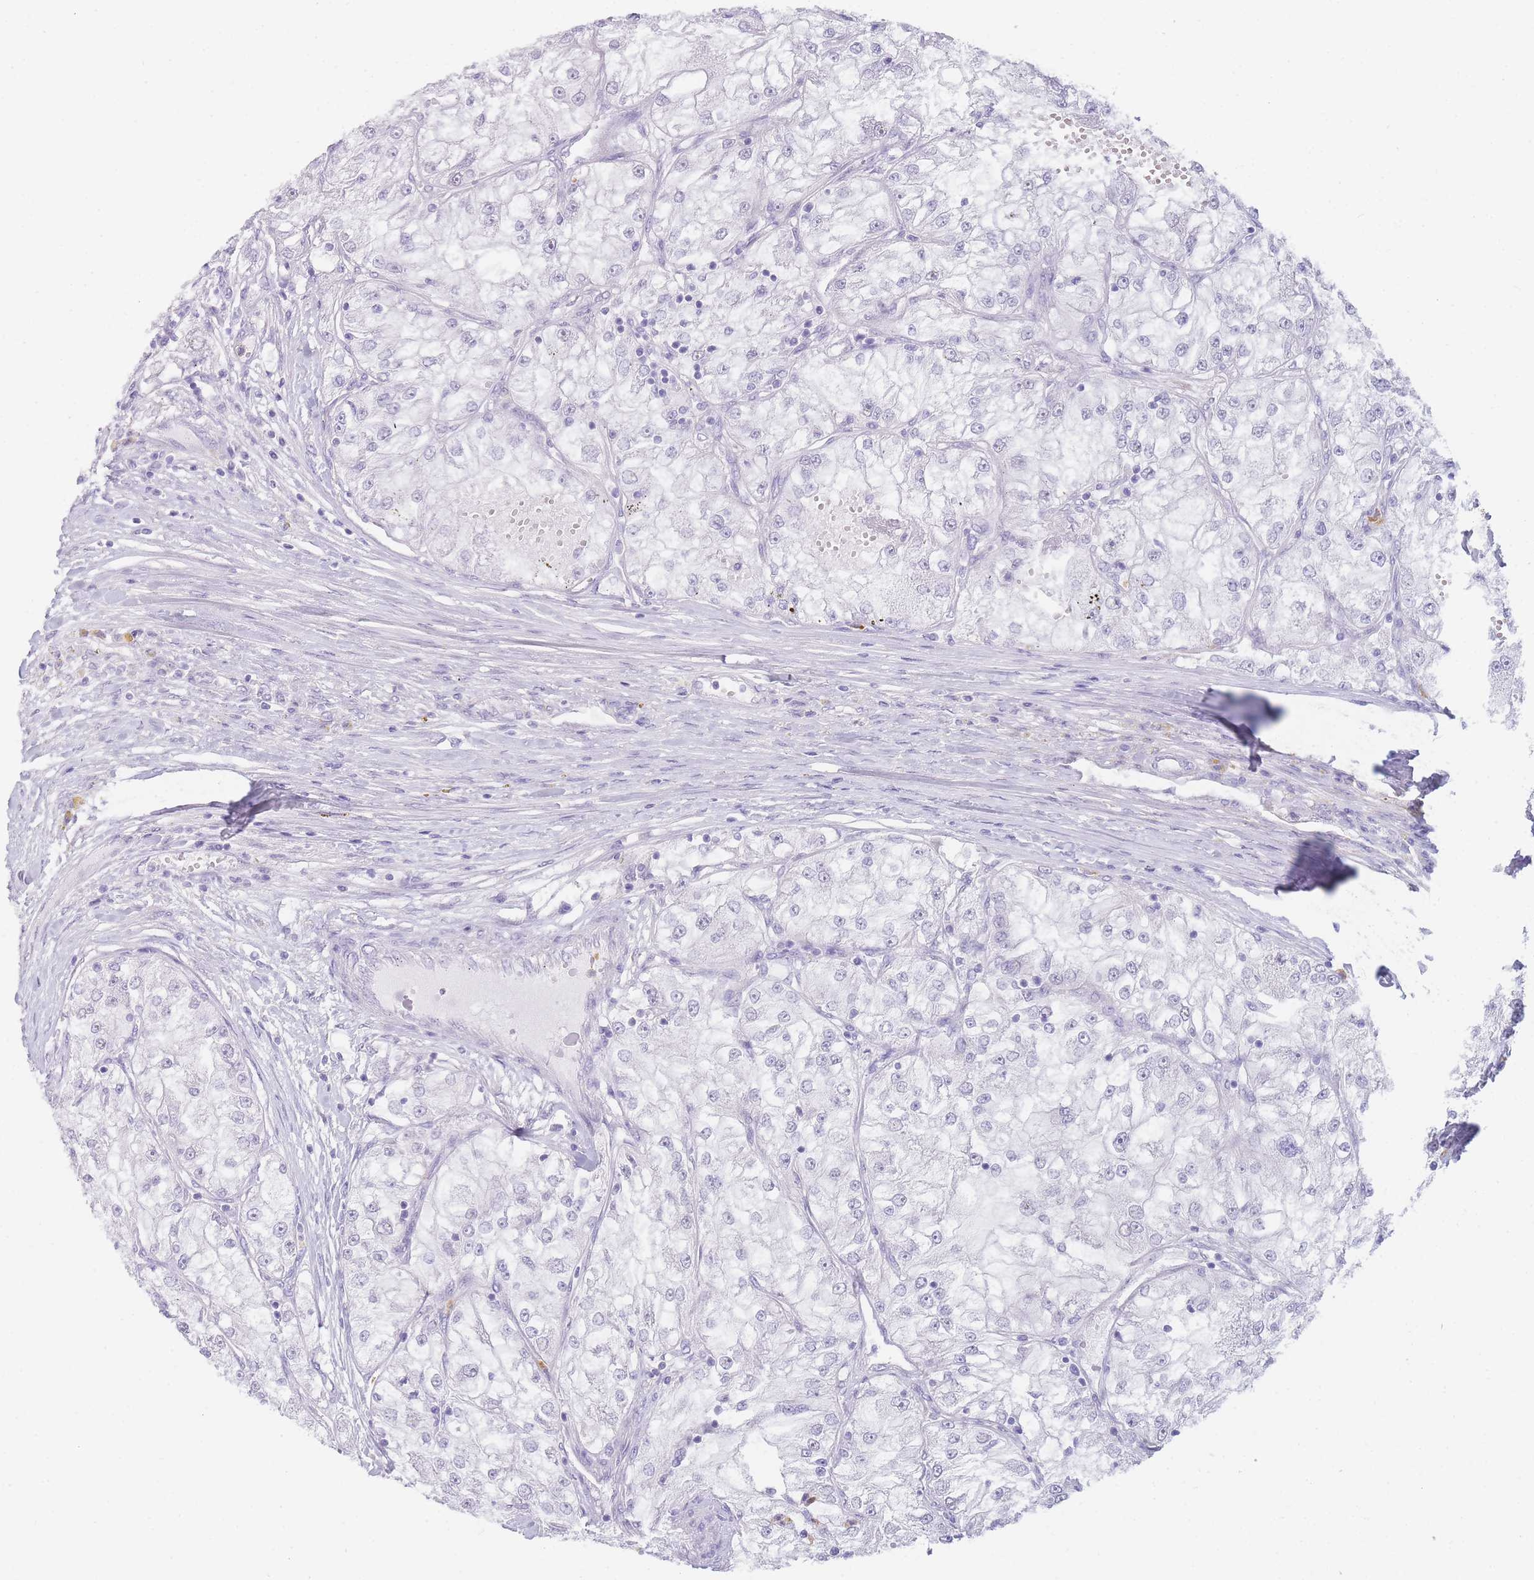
{"staining": {"intensity": "negative", "quantity": "none", "location": "none"}, "tissue": "renal cancer", "cell_type": "Tumor cells", "image_type": "cancer", "snomed": [{"axis": "morphology", "description": "Adenocarcinoma, NOS"}, {"axis": "topography", "description": "Kidney"}], "caption": "Immunohistochemical staining of renal adenocarcinoma shows no significant staining in tumor cells.", "gene": "ZNF627", "patient": {"sex": "female", "age": 72}}